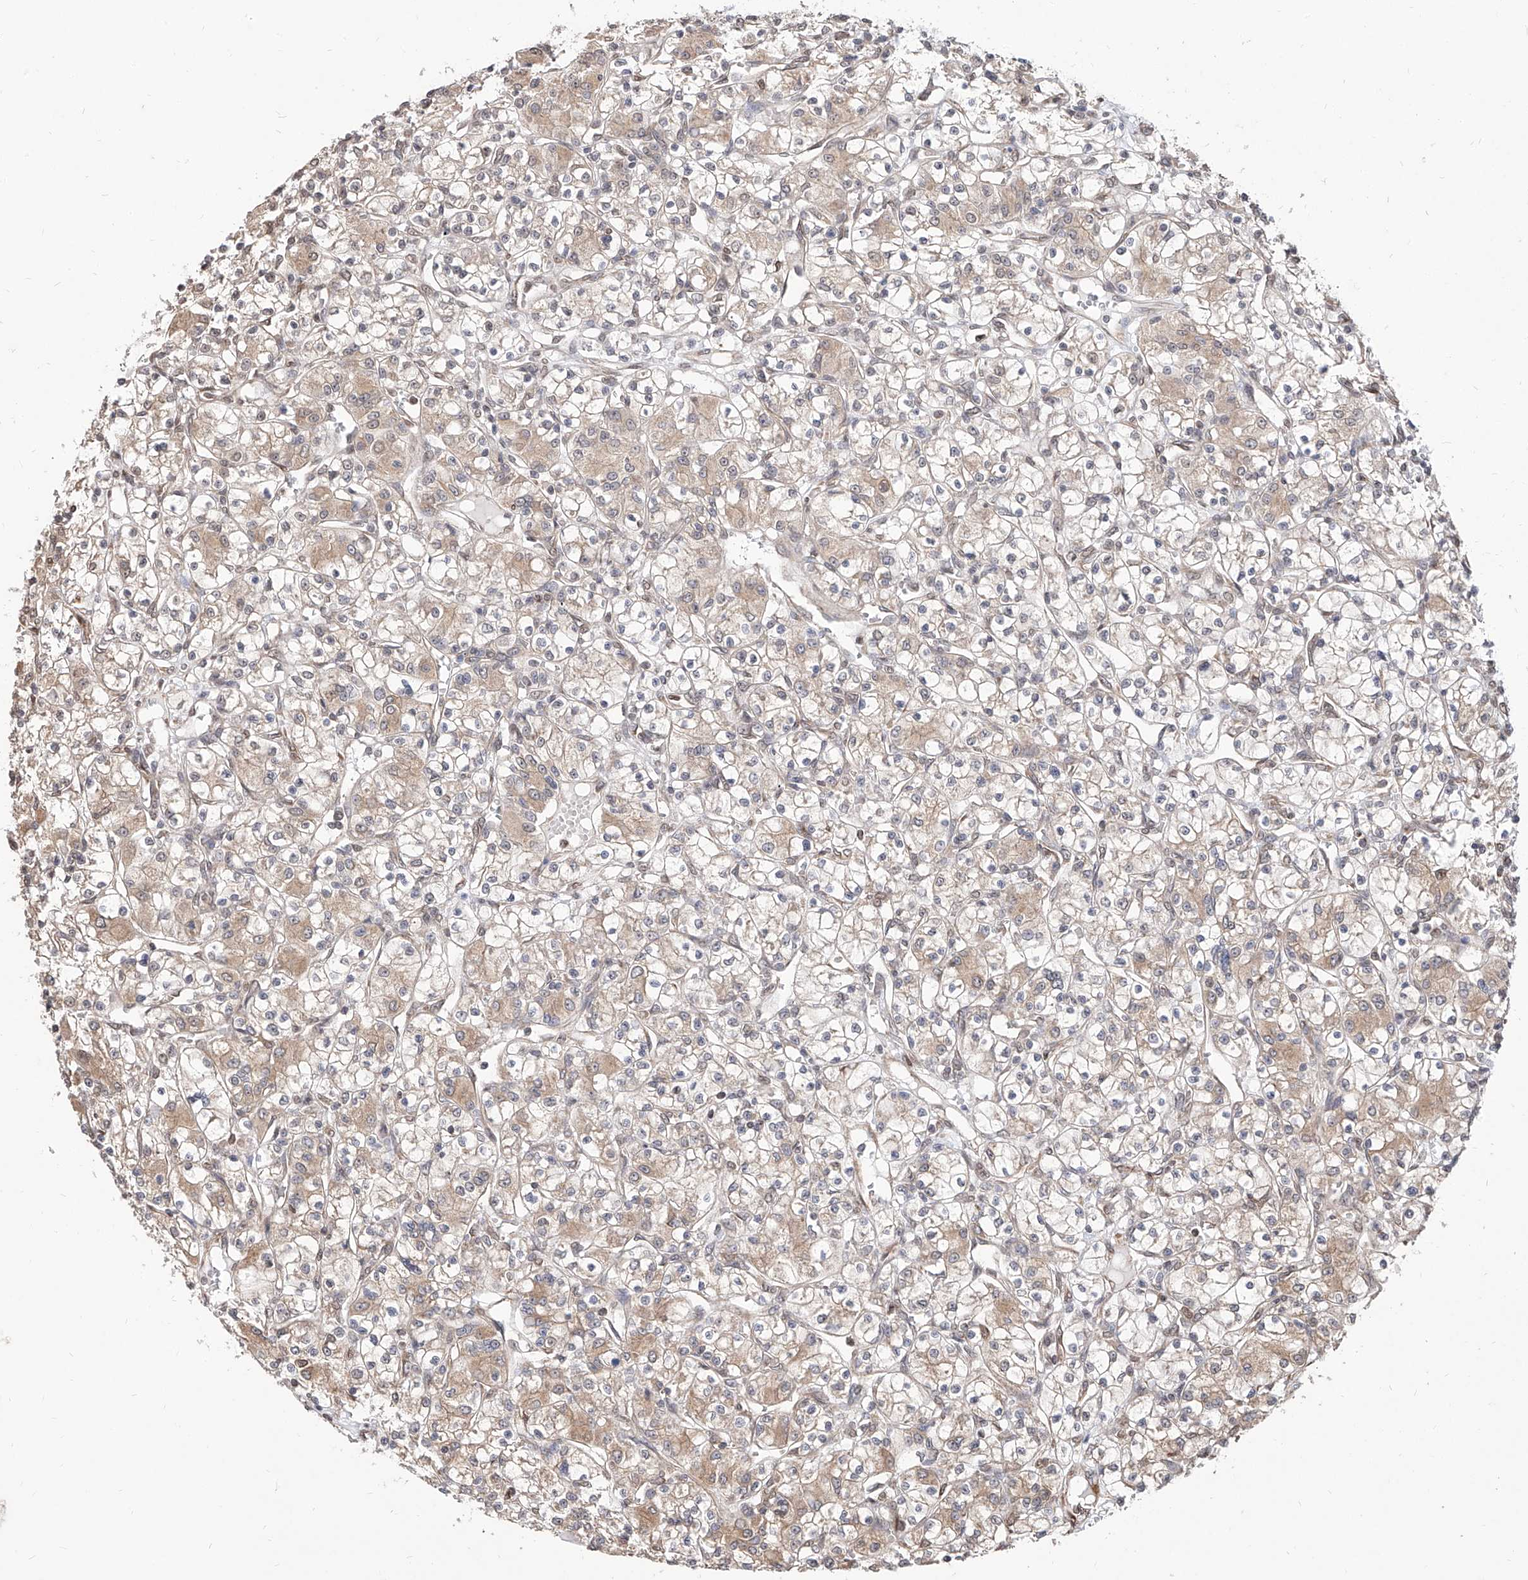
{"staining": {"intensity": "weak", "quantity": "25%-75%", "location": "cytoplasmic/membranous"}, "tissue": "renal cancer", "cell_type": "Tumor cells", "image_type": "cancer", "snomed": [{"axis": "morphology", "description": "Adenocarcinoma, NOS"}, {"axis": "topography", "description": "Kidney"}], "caption": "Renal cancer stained for a protein (brown) exhibits weak cytoplasmic/membranous positive positivity in approximately 25%-75% of tumor cells.", "gene": "C8orf82", "patient": {"sex": "female", "age": 59}}